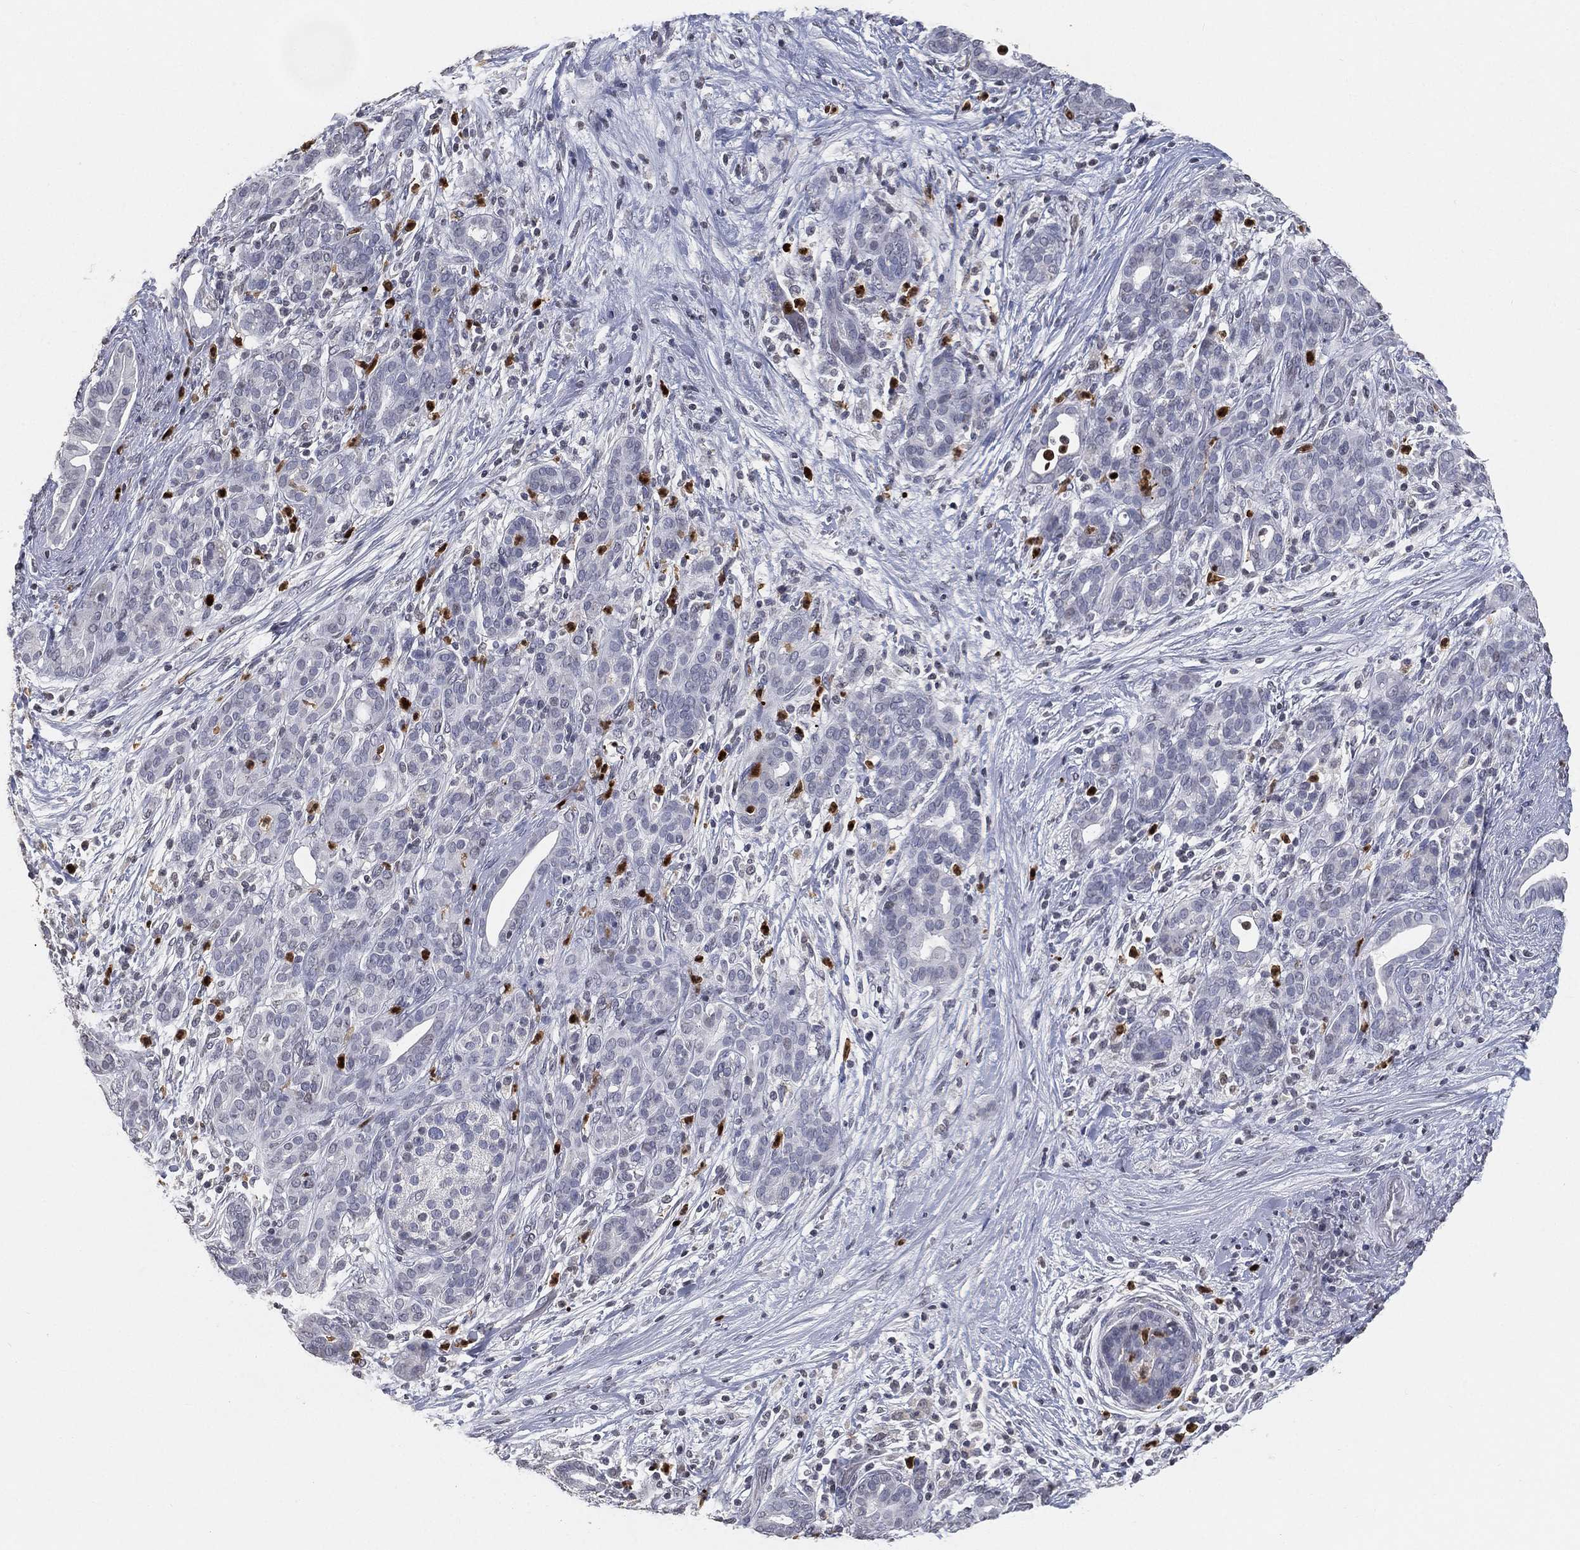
{"staining": {"intensity": "negative", "quantity": "none", "location": "none"}, "tissue": "pancreatic cancer", "cell_type": "Tumor cells", "image_type": "cancer", "snomed": [{"axis": "morphology", "description": "Adenocarcinoma, NOS"}, {"axis": "topography", "description": "Pancreas"}], "caption": "An IHC micrograph of pancreatic cancer is shown. There is no staining in tumor cells of pancreatic cancer. The staining is performed using DAB brown chromogen with nuclei counter-stained in using hematoxylin.", "gene": "ARG1", "patient": {"sex": "male", "age": 44}}